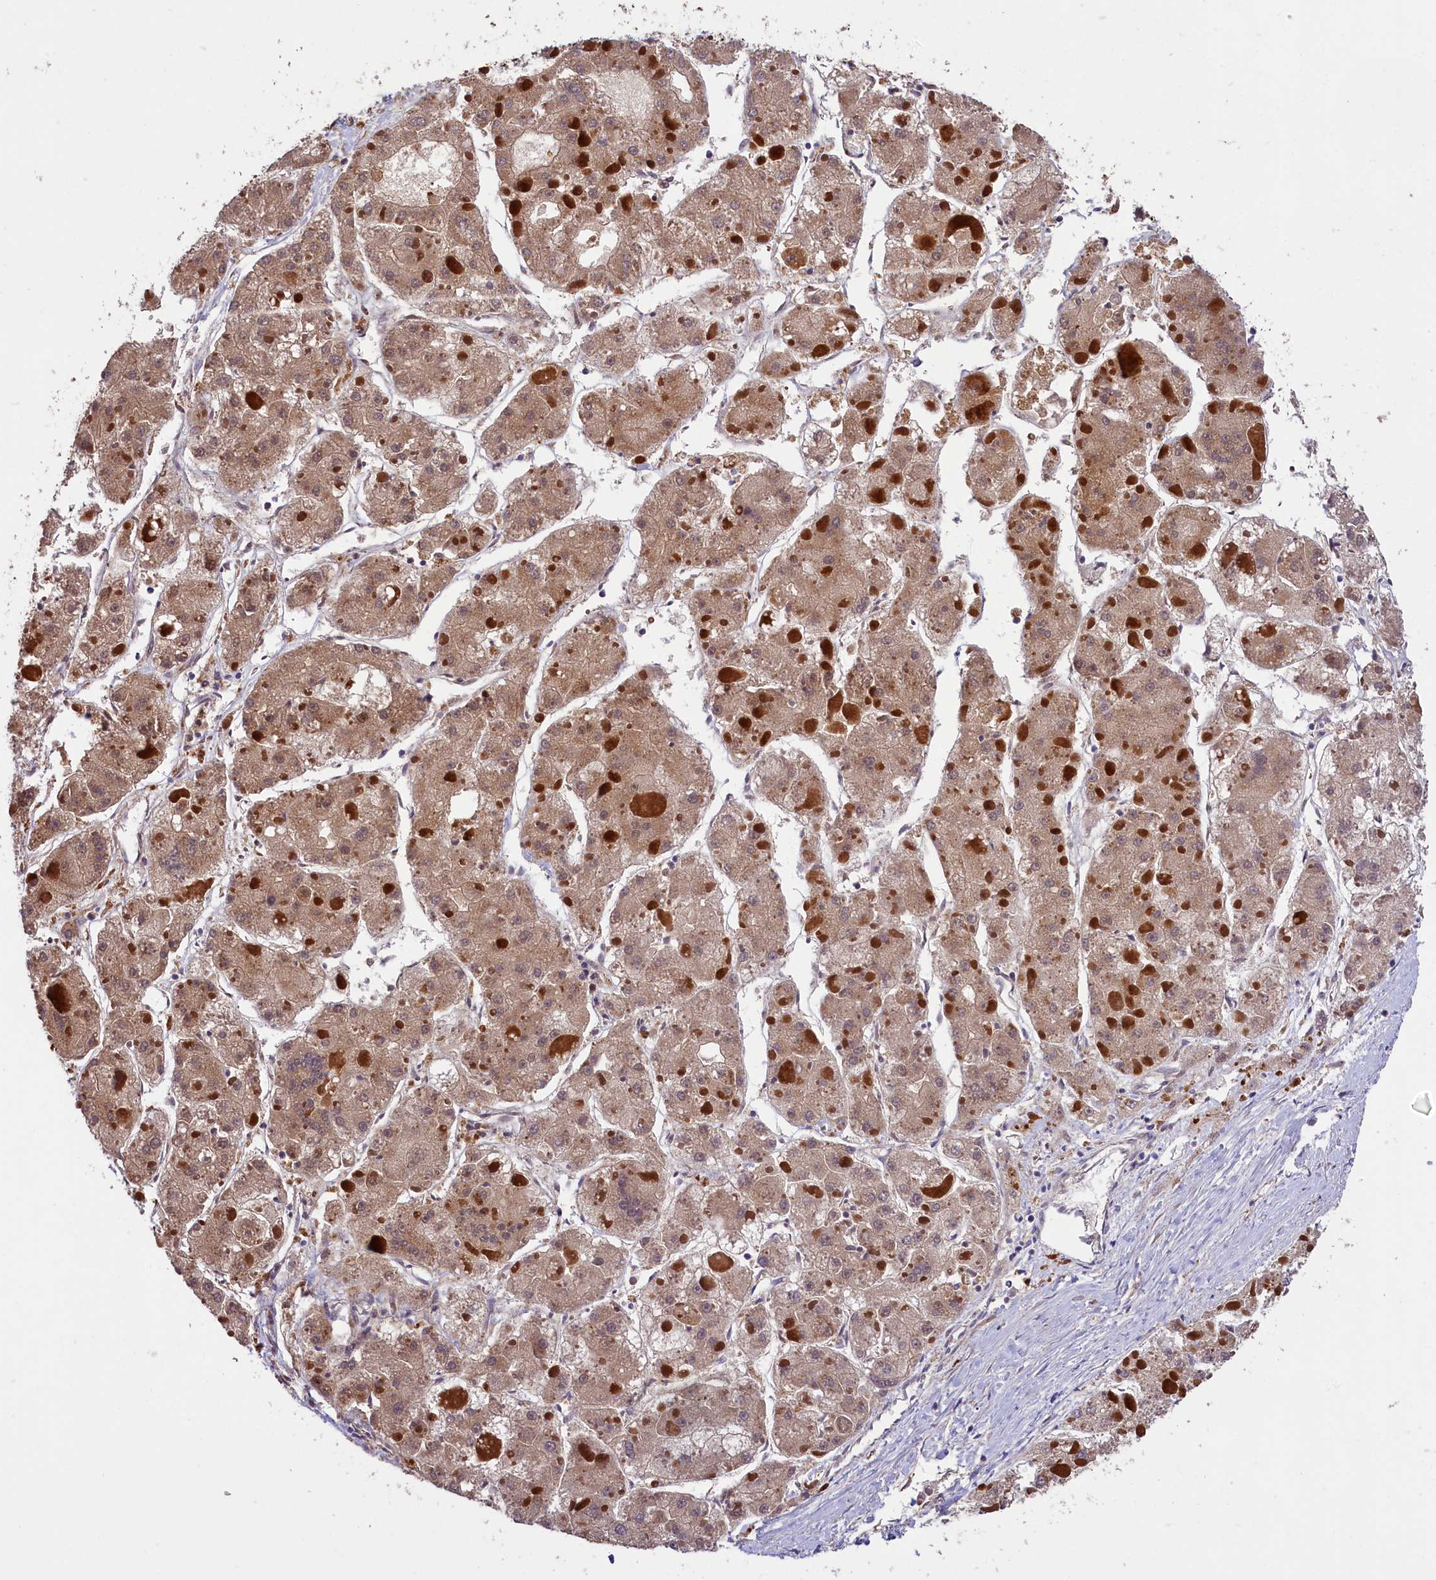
{"staining": {"intensity": "weak", "quantity": ">75%", "location": "cytoplasmic/membranous"}, "tissue": "liver cancer", "cell_type": "Tumor cells", "image_type": "cancer", "snomed": [{"axis": "morphology", "description": "Carcinoma, Hepatocellular, NOS"}, {"axis": "topography", "description": "Liver"}], "caption": "Immunohistochemistry (IHC) of human liver cancer (hepatocellular carcinoma) shows low levels of weak cytoplasmic/membranous staining in approximately >75% of tumor cells. The protein is stained brown, and the nuclei are stained in blue (DAB IHC with brightfield microscopy, high magnification).", "gene": "PHAF1", "patient": {"sex": "female", "age": 73}}